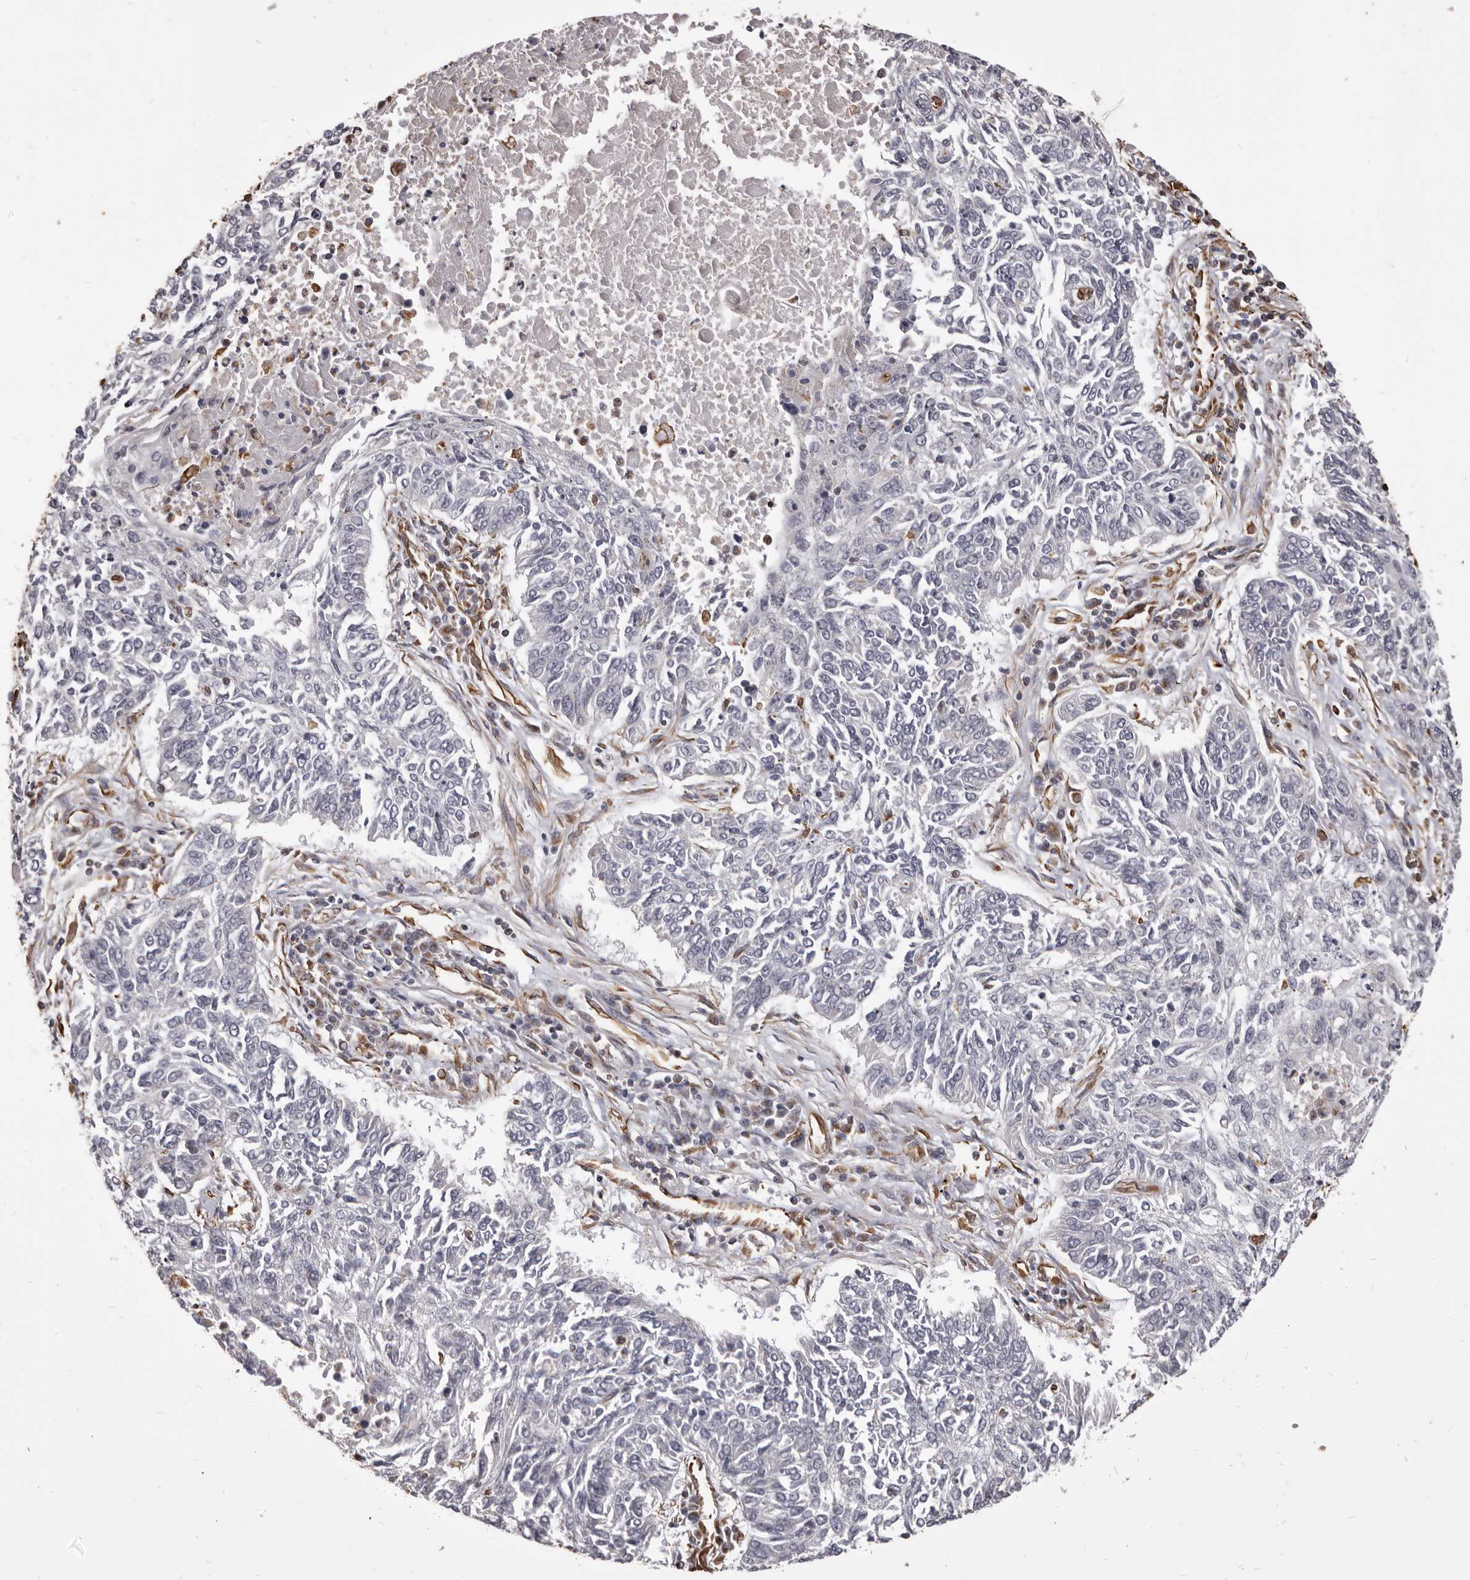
{"staining": {"intensity": "negative", "quantity": "none", "location": "none"}, "tissue": "lung cancer", "cell_type": "Tumor cells", "image_type": "cancer", "snomed": [{"axis": "morphology", "description": "Normal tissue, NOS"}, {"axis": "morphology", "description": "Squamous cell carcinoma, NOS"}, {"axis": "topography", "description": "Cartilage tissue"}, {"axis": "topography", "description": "Bronchus"}, {"axis": "topography", "description": "Lung"}], "caption": "DAB immunohistochemical staining of human lung cancer shows no significant staining in tumor cells.", "gene": "MTURN", "patient": {"sex": "female", "age": 49}}